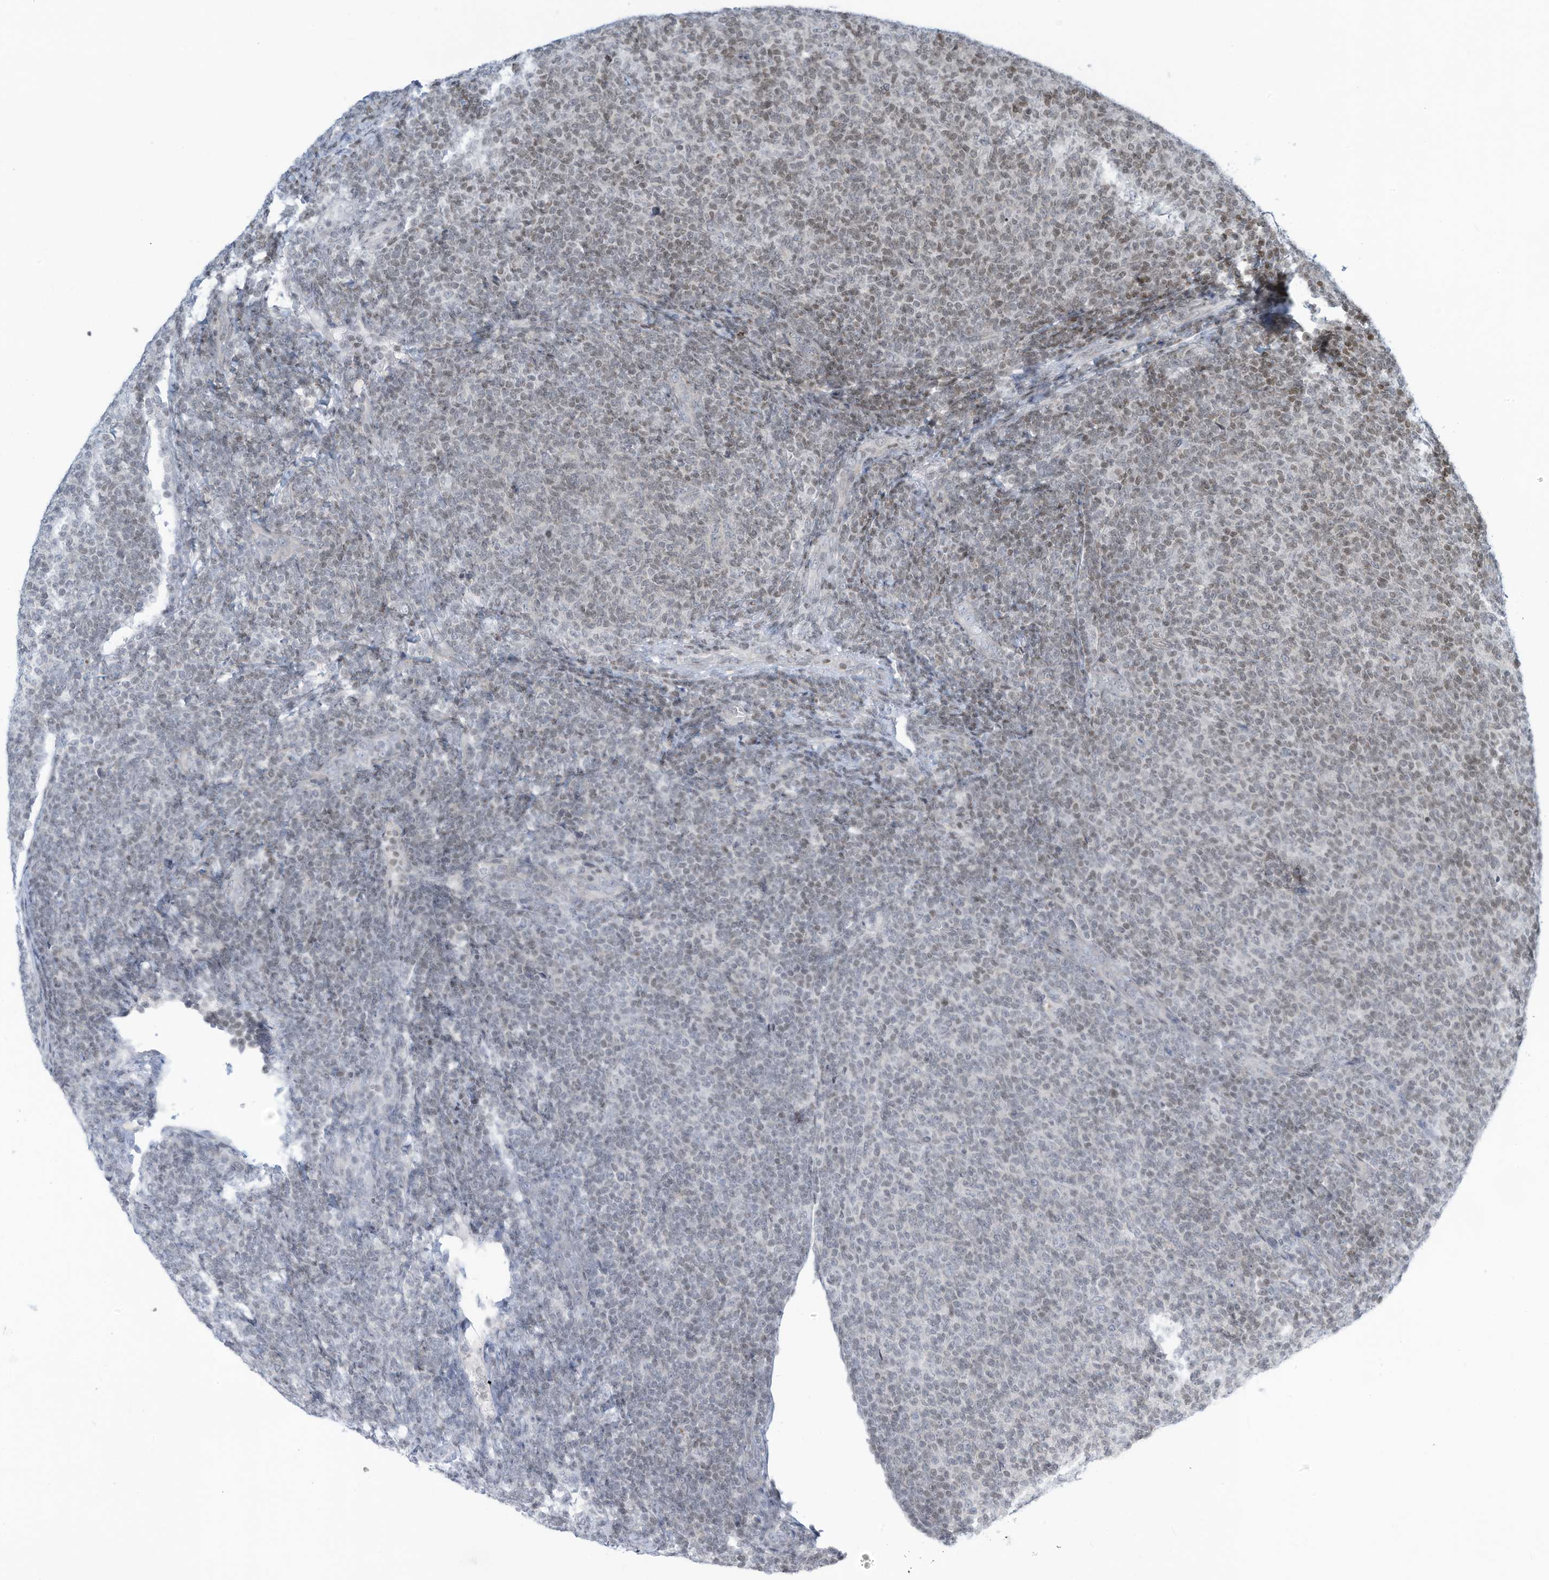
{"staining": {"intensity": "weak", "quantity": "<25%", "location": "nuclear"}, "tissue": "lymphoma", "cell_type": "Tumor cells", "image_type": "cancer", "snomed": [{"axis": "morphology", "description": "Malignant lymphoma, non-Hodgkin's type, Low grade"}, {"axis": "topography", "description": "Lymph node"}], "caption": "This is an immunohistochemistry (IHC) histopathology image of human lymphoma. There is no positivity in tumor cells.", "gene": "ADI1", "patient": {"sex": "male", "age": 66}}